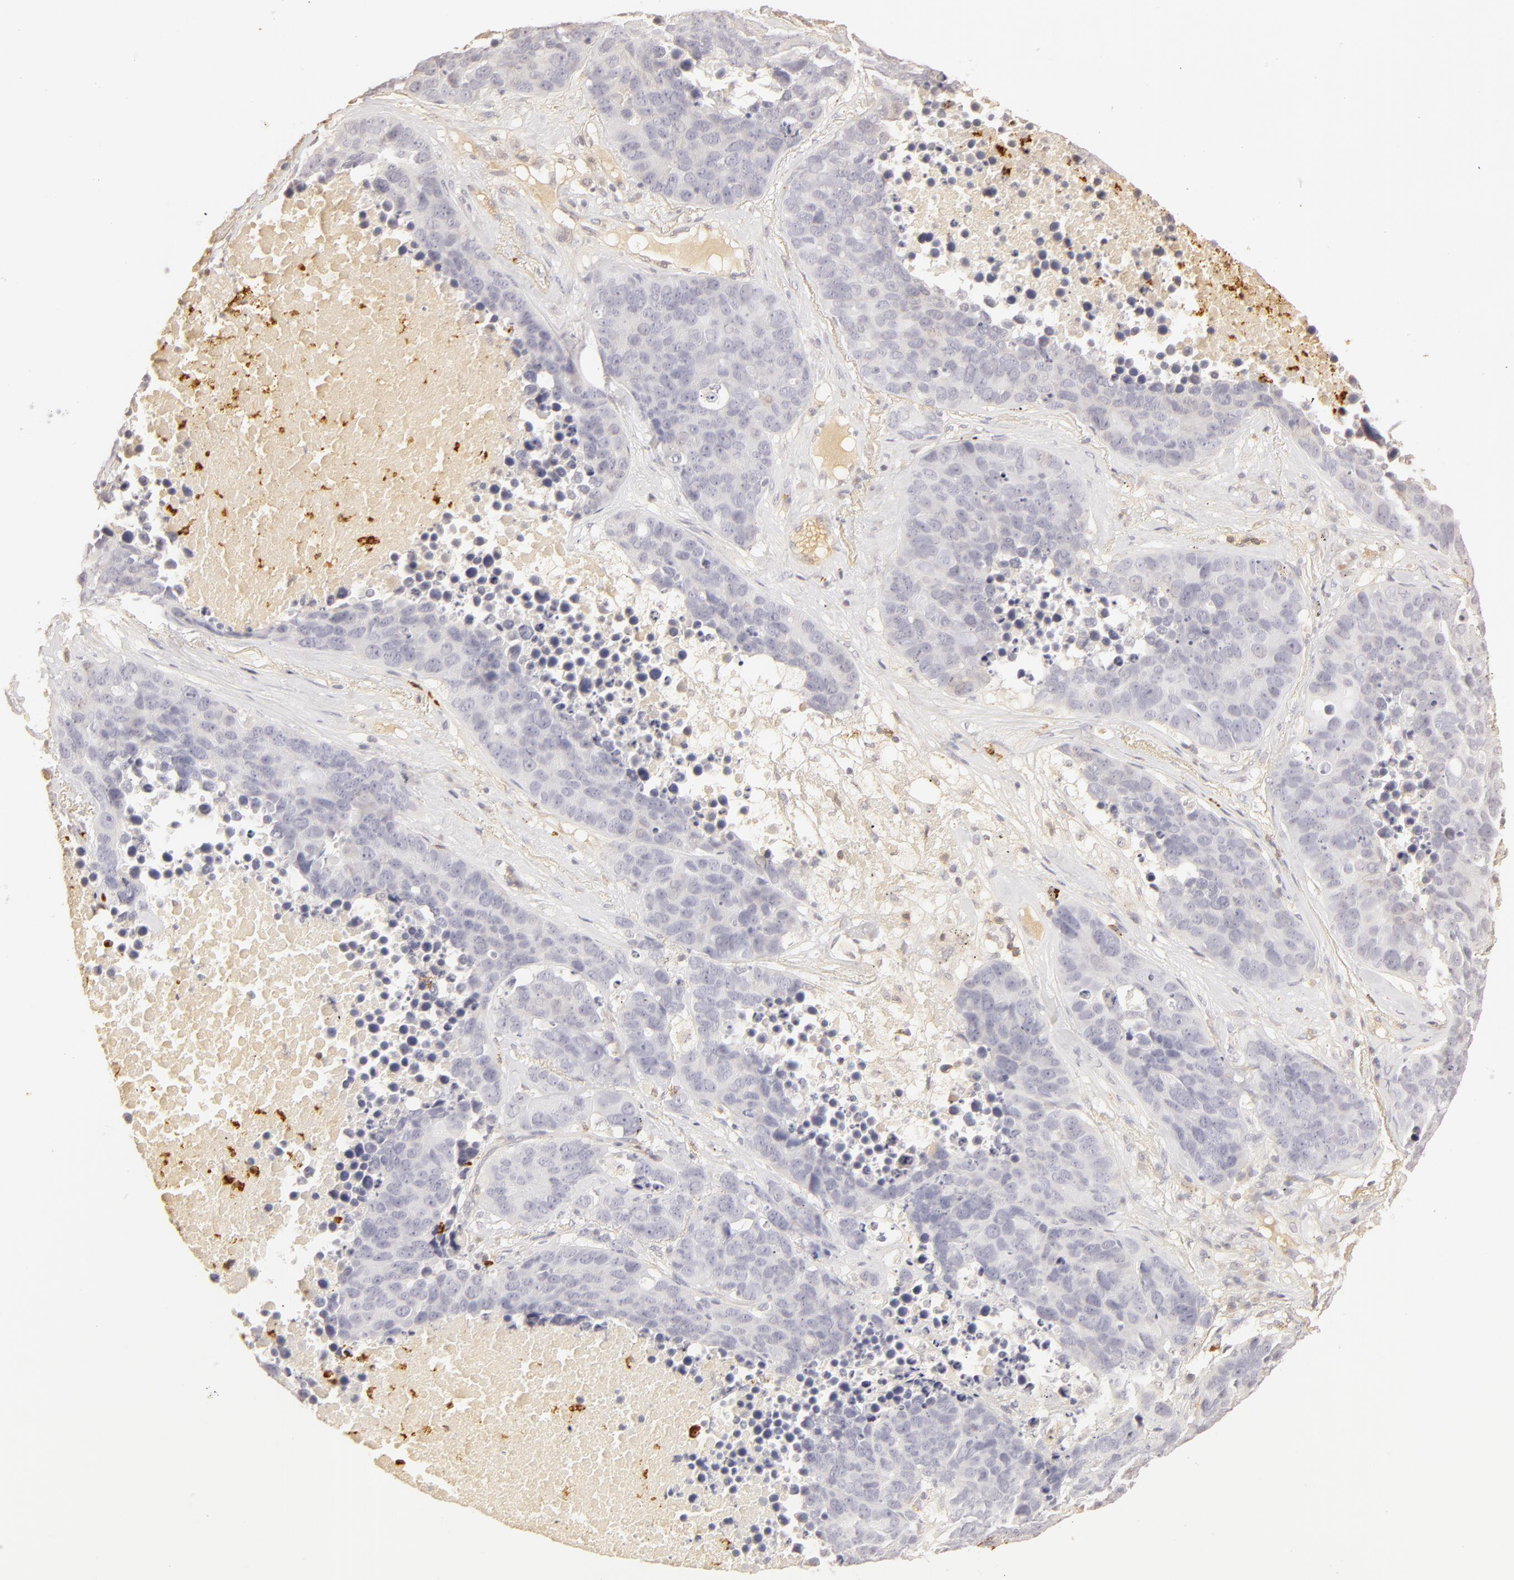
{"staining": {"intensity": "negative", "quantity": "none", "location": "none"}, "tissue": "lung cancer", "cell_type": "Tumor cells", "image_type": "cancer", "snomed": [{"axis": "morphology", "description": "Carcinoid, malignant, NOS"}, {"axis": "topography", "description": "Lung"}], "caption": "Lung malignant carcinoid was stained to show a protein in brown. There is no significant expression in tumor cells. (DAB immunohistochemistry (IHC) with hematoxylin counter stain).", "gene": "C1R", "patient": {"sex": "male", "age": 60}}